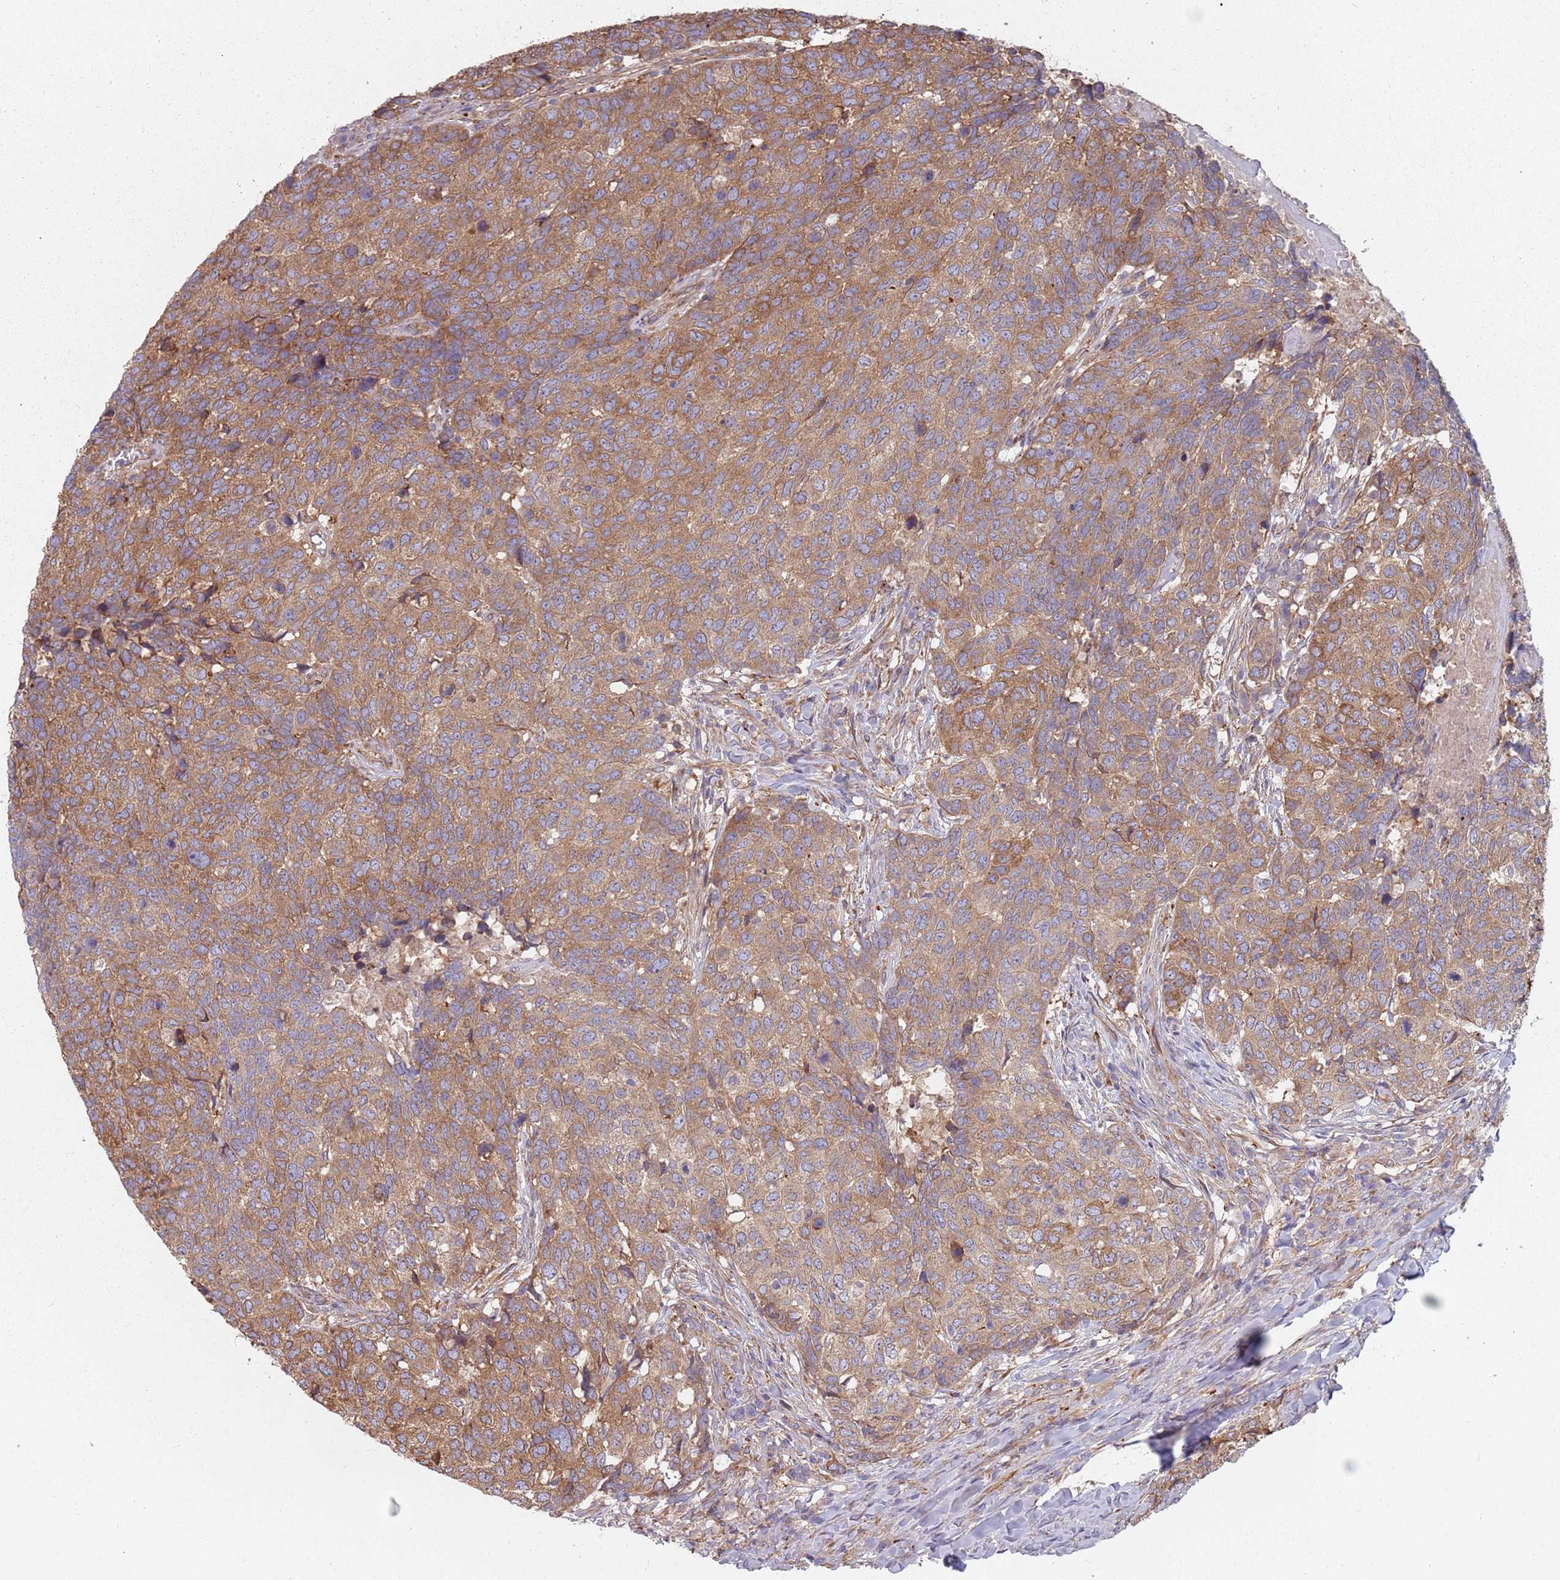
{"staining": {"intensity": "moderate", "quantity": ">75%", "location": "cytoplasmic/membranous"}, "tissue": "head and neck cancer", "cell_type": "Tumor cells", "image_type": "cancer", "snomed": [{"axis": "morphology", "description": "Normal tissue, NOS"}, {"axis": "morphology", "description": "Squamous cell carcinoma, NOS"}, {"axis": "topography", "description": "Skeletal muscle"}, {"axis": "topography", "description": "Vascular tissue"}, {"axis": "topography", "description": "Peripheral nerve tissue"}, {"axis": "topography", "description": "Head-Neck"}], "caption": "Immunohistochemistry (IHC) of head and neck cancer demonstrates medium levels of moderate cytoplasmic/membranous positivity in about >75% of tumor cells.", "gene": "SPDL1", "patient": {"sex": "male", "age": 66}}